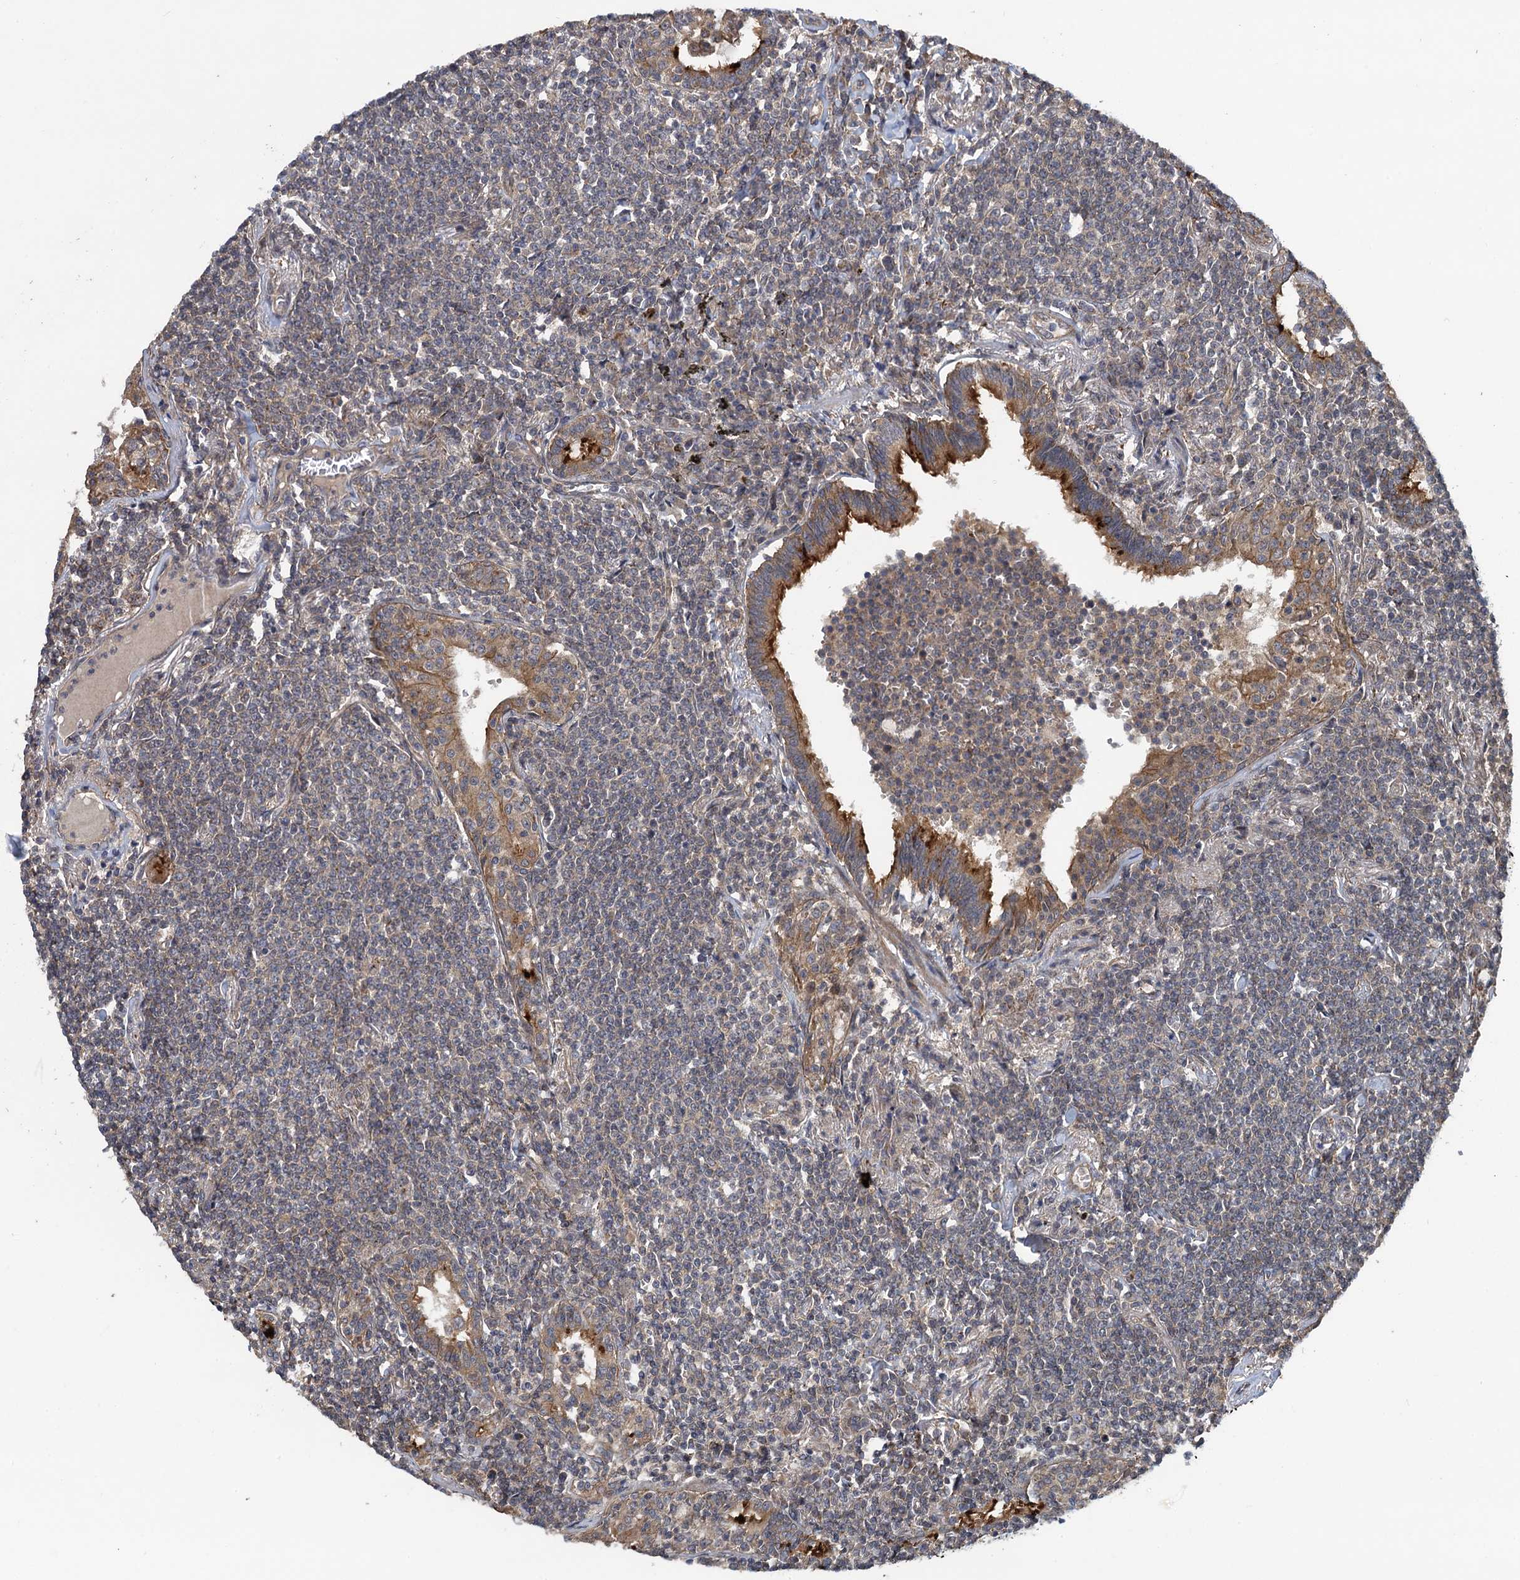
{"staining": {"intensity": "weak", "quantity": "25%-75%", "location": "cytoplasmic/membranous"}, "tissue": "lymphoma", "cell_type": "Tumor cells", "image_type": "cancer", "snomed": [{"axis": "morphology", "description": "Malignant lymphoma, non-Hodgkin's type, Low grade"}, {"axis": "topography", "description": "Lung"}], "caption": "Protein analysis of lymphoma tissue shows weak cytoplasmic/membranous positivity in about 25%-75% of tumor cells. The staining was performed using DAB (3,3'-diaminobenzidine) to visualize the protein expression in brown, while the nuclei were stained in blue with hematoxylin (Magnification: 20x).", "gene": "HAUS1", "patient": {"sex": "female", "age": 71}}